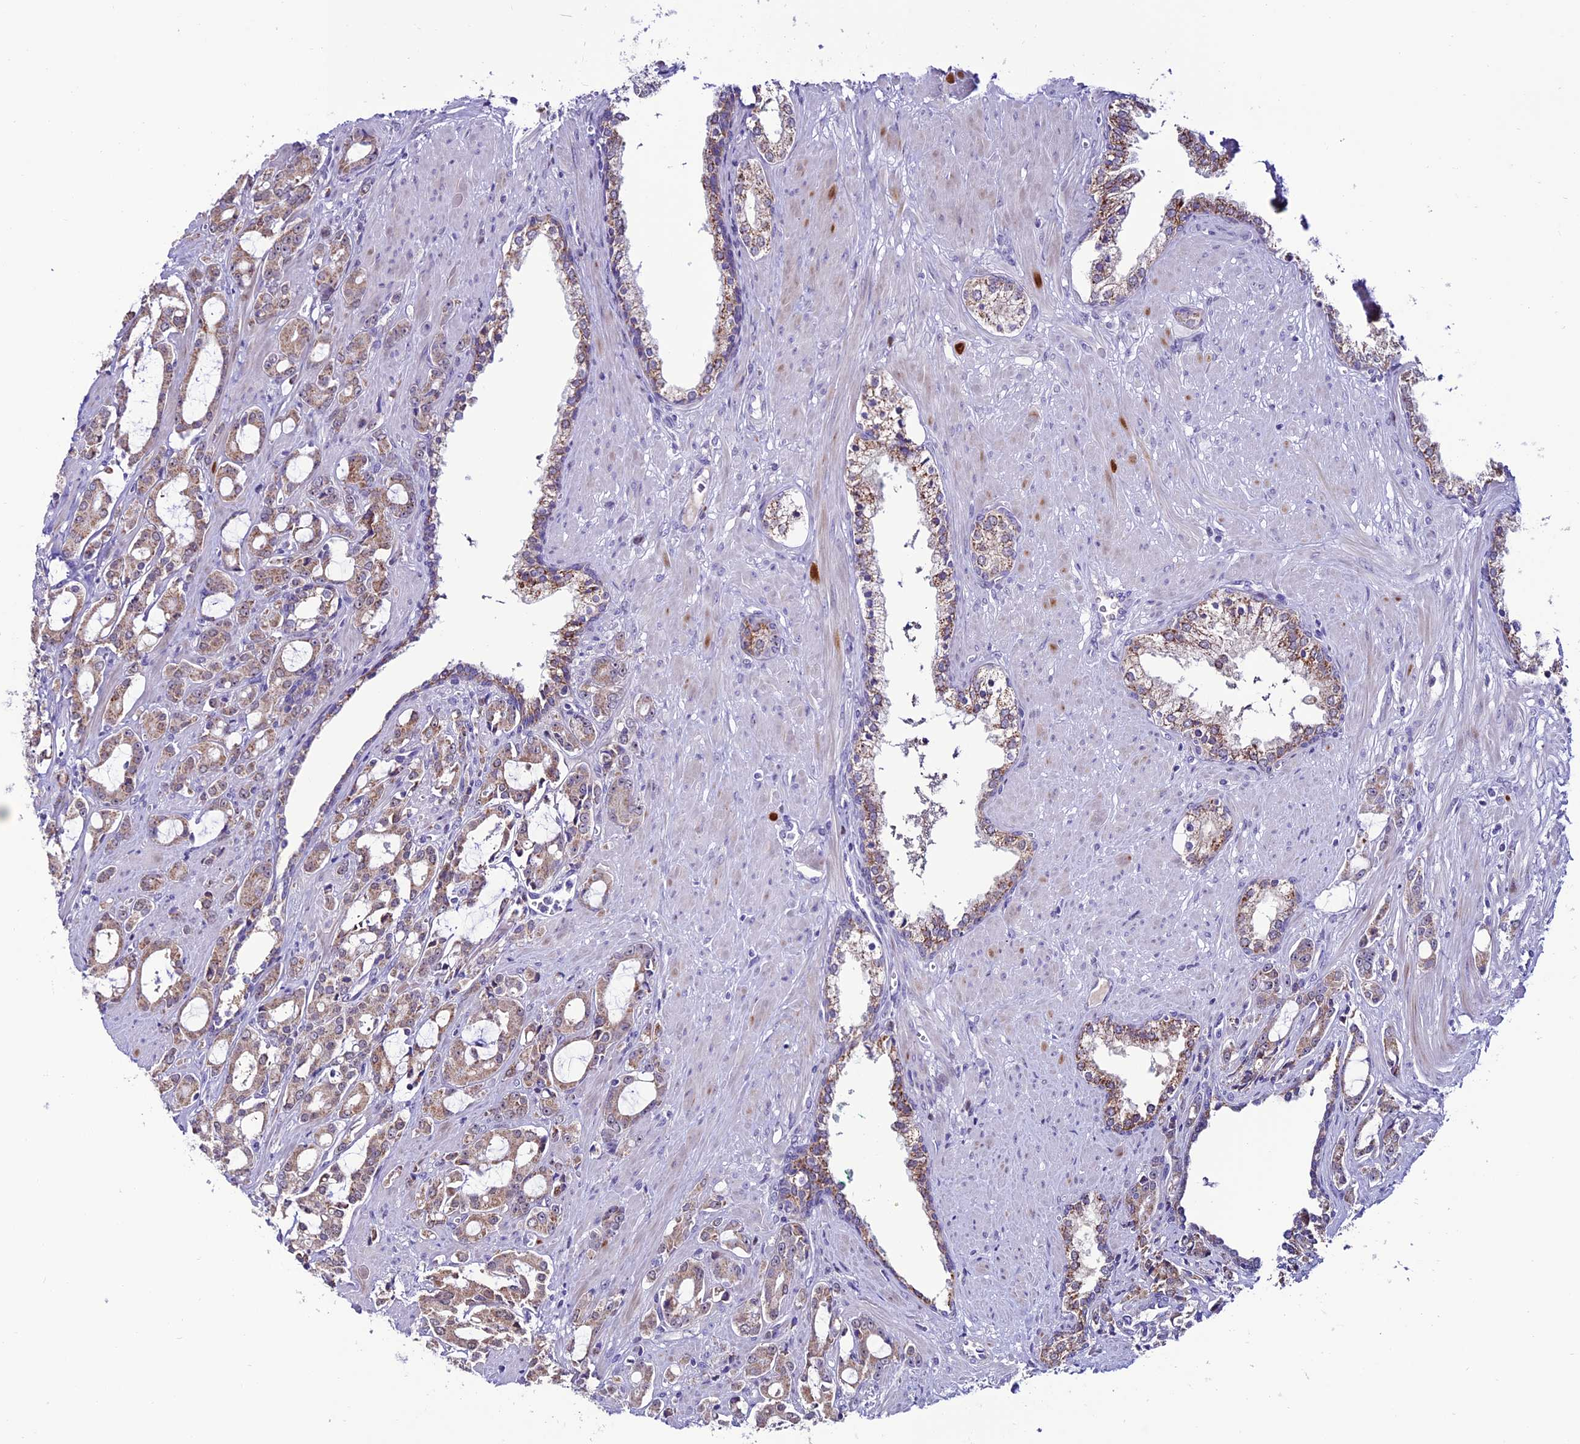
{"staining": {"intensity": "moderate", "quantity": ">75%", "location": "cytoplasmic/membranous"}, "tissue": "prostate cancer", "cell_type": "Tumor cells", "image_type": "cancer", "snomed": [{"axis": "morphology", "description": "Adenocarcinoma, High grade"}, {"axis": "topography", "description": "Prostate"}], "caption": "Tumor cells demonstrate medium levels of moderate cytoplasmic/membranous staining in about >75% of cells in prostate cancer.", "gene": "SLC10A1", "patient": {"sex": "male", "age": 72}}